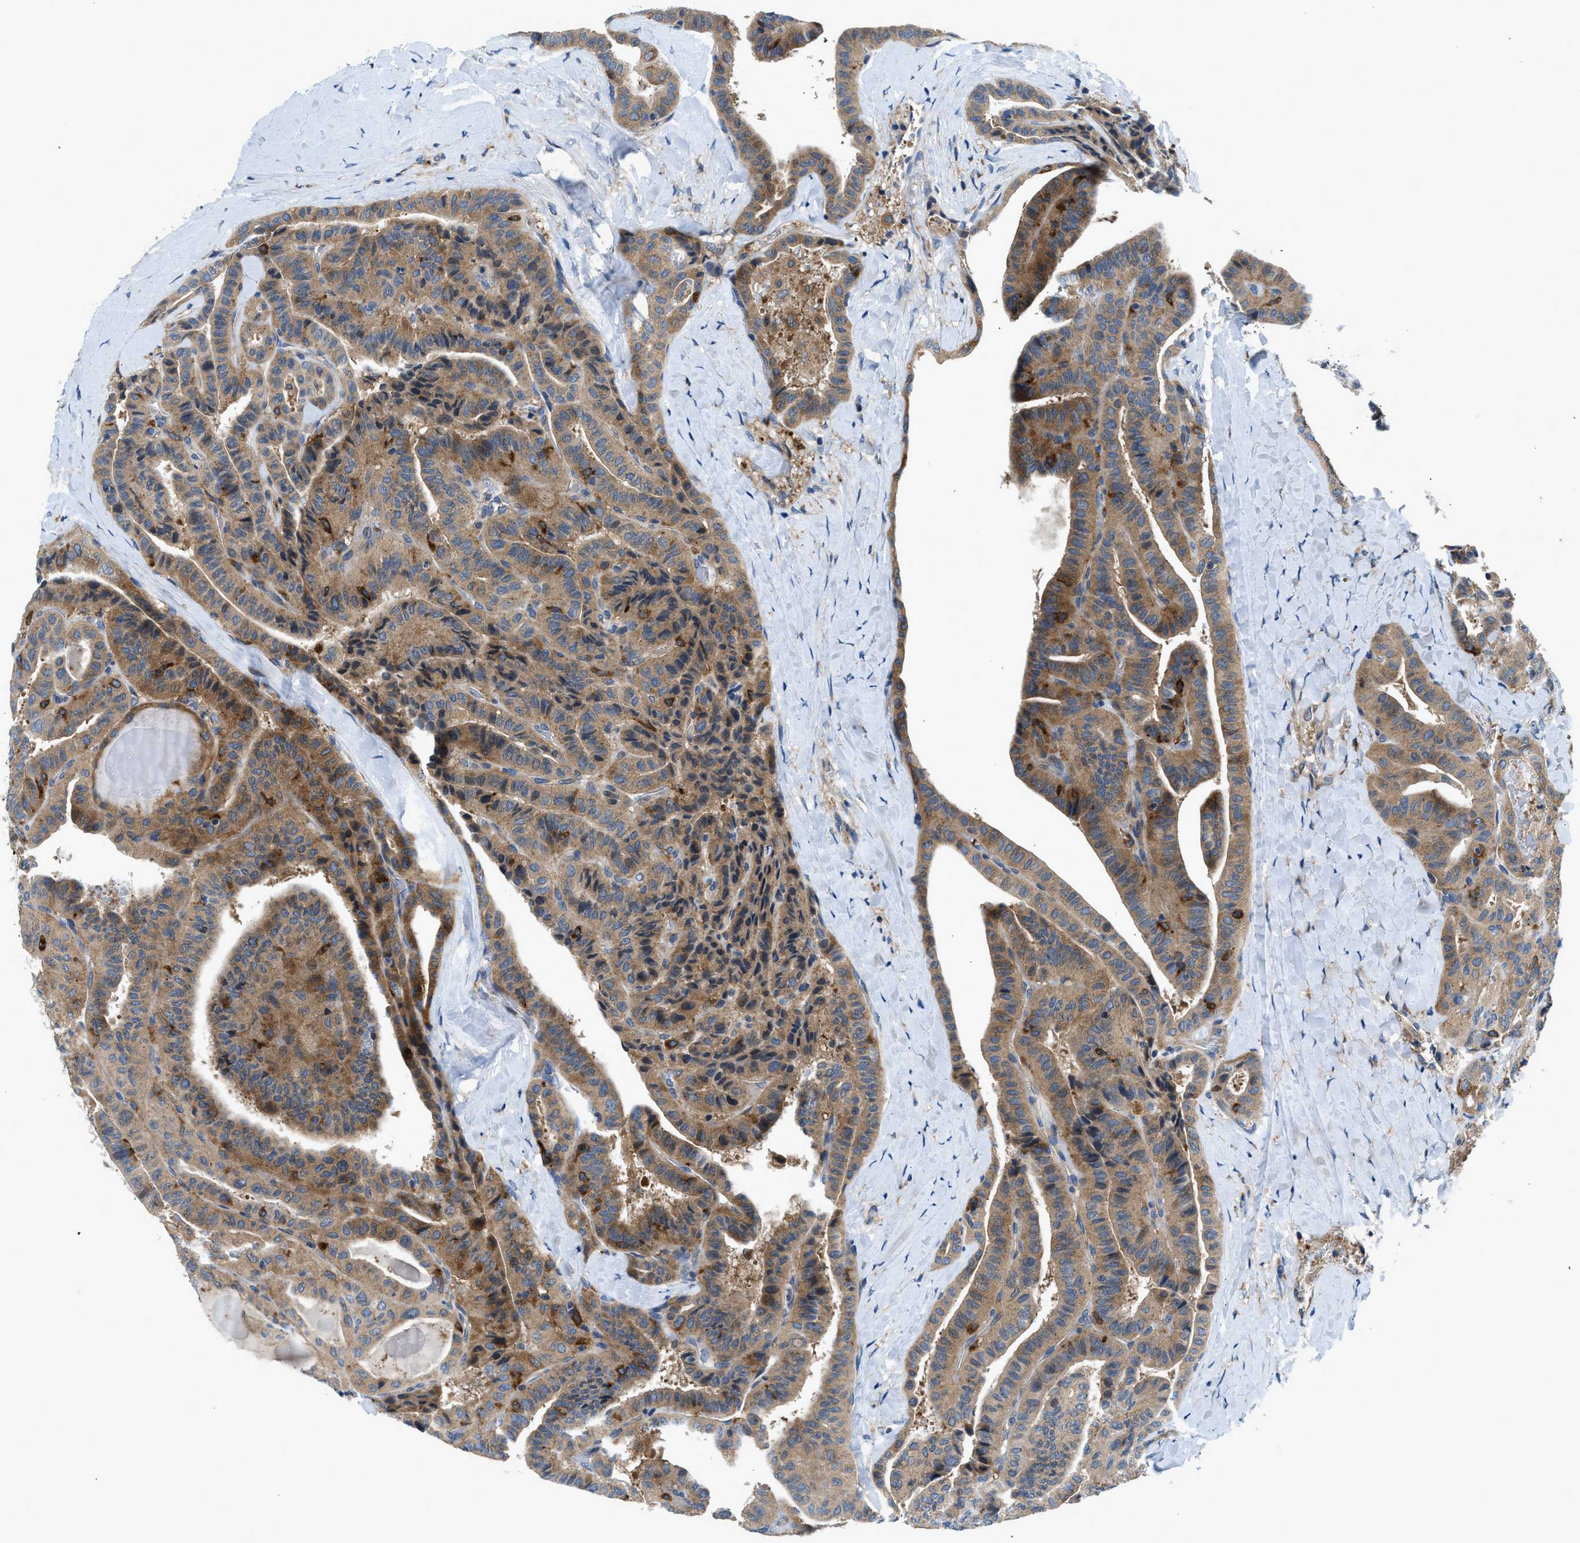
{"staining": {"intensity": "moderate", "quantity": ">75%", "location": "cytoplasmic/membranous"}, "tissue": "thyroid cancer", "cell_type": "Tumor cells", "image_type": "cancer", "snomed": [{"axis": "morphology", "description": "Papillary adenocarcinoma, NOS"}, {"axis": "topography", "description": "Thyroid gland"}], "caption": "Tumor cells exhibit moderate cytoplasmic/membranous staining in about >75% of cells in thyroid cancer.", "gene": "LPIN2", "patient": {"sex": "male", "age": 77}}